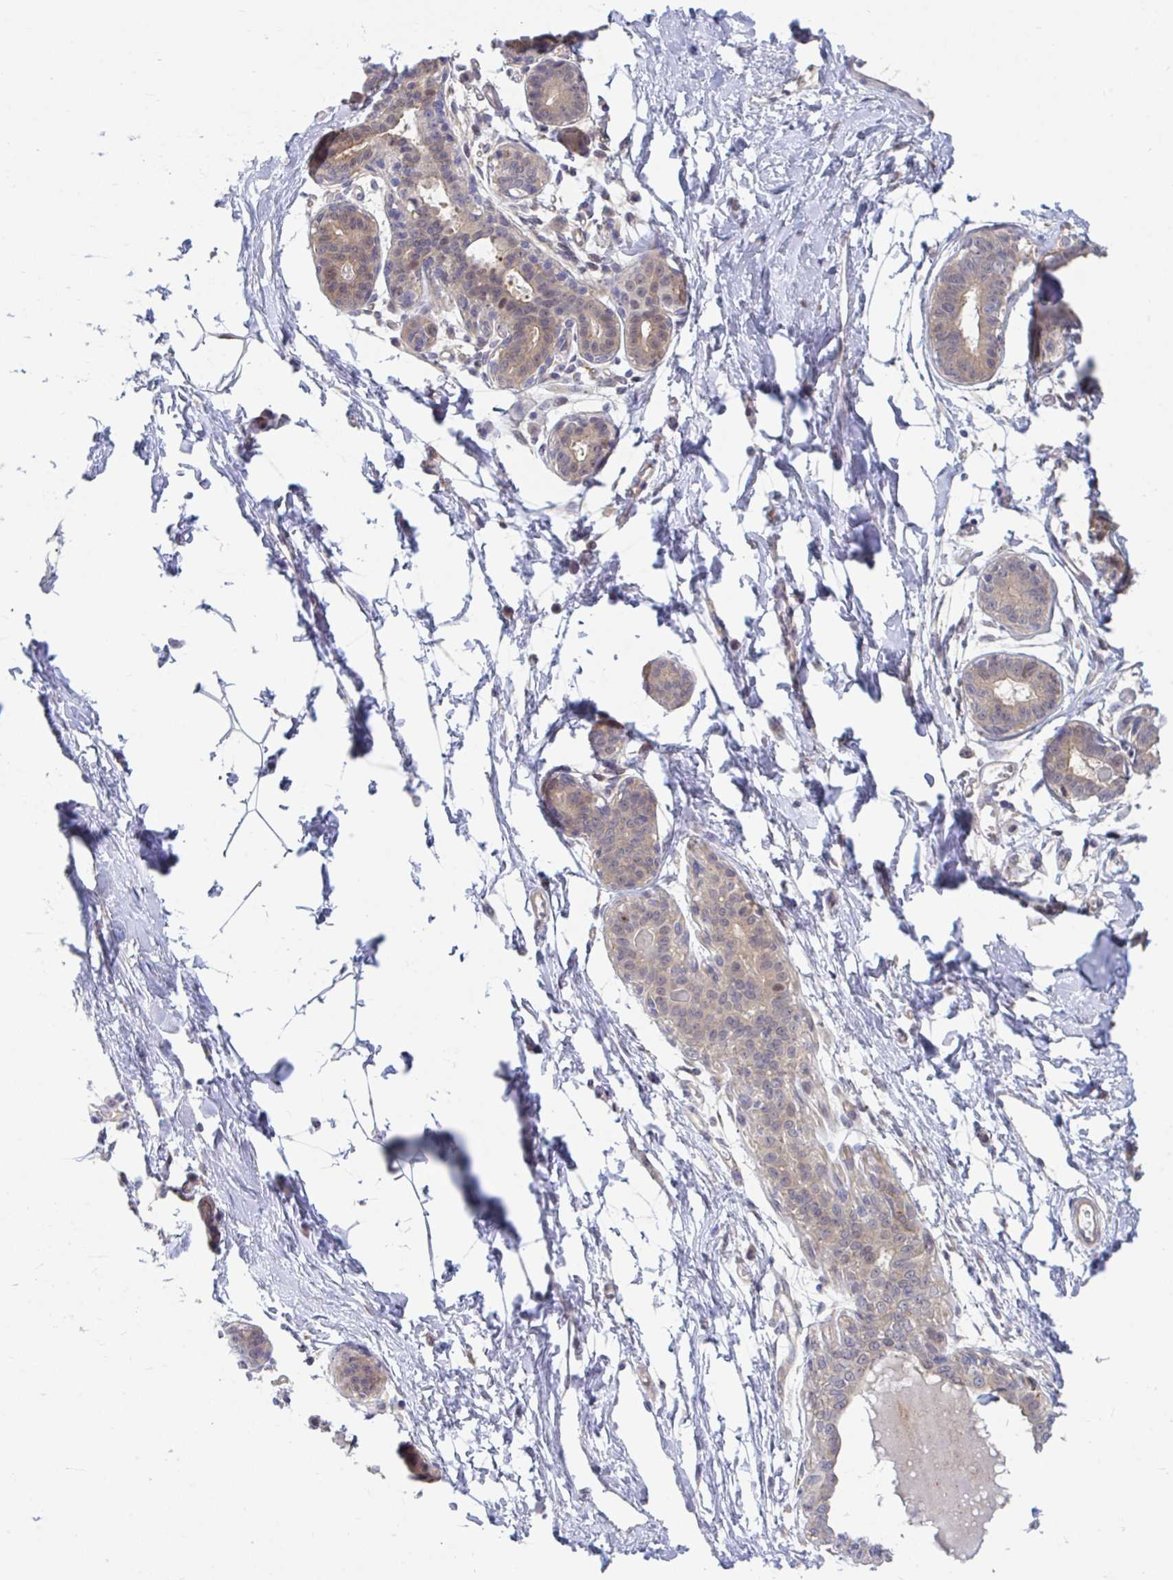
{"staining": {"intensity": "negative", "quantity": "none", "location": "none"}, "tissue": "breast", "cell_type": "Adipocytes", "image_type": "normal", "snomed": [{"axis": "morphology", "description": "Normal tissue, NOS"}, {"axis": "topography", "description": "Breast"}], "caption": "The micrograph exhibits no significant positivity in adipocytes of breast.", "gene": "LMNTD2", "patient": {"sex": "female", "age": 45}}